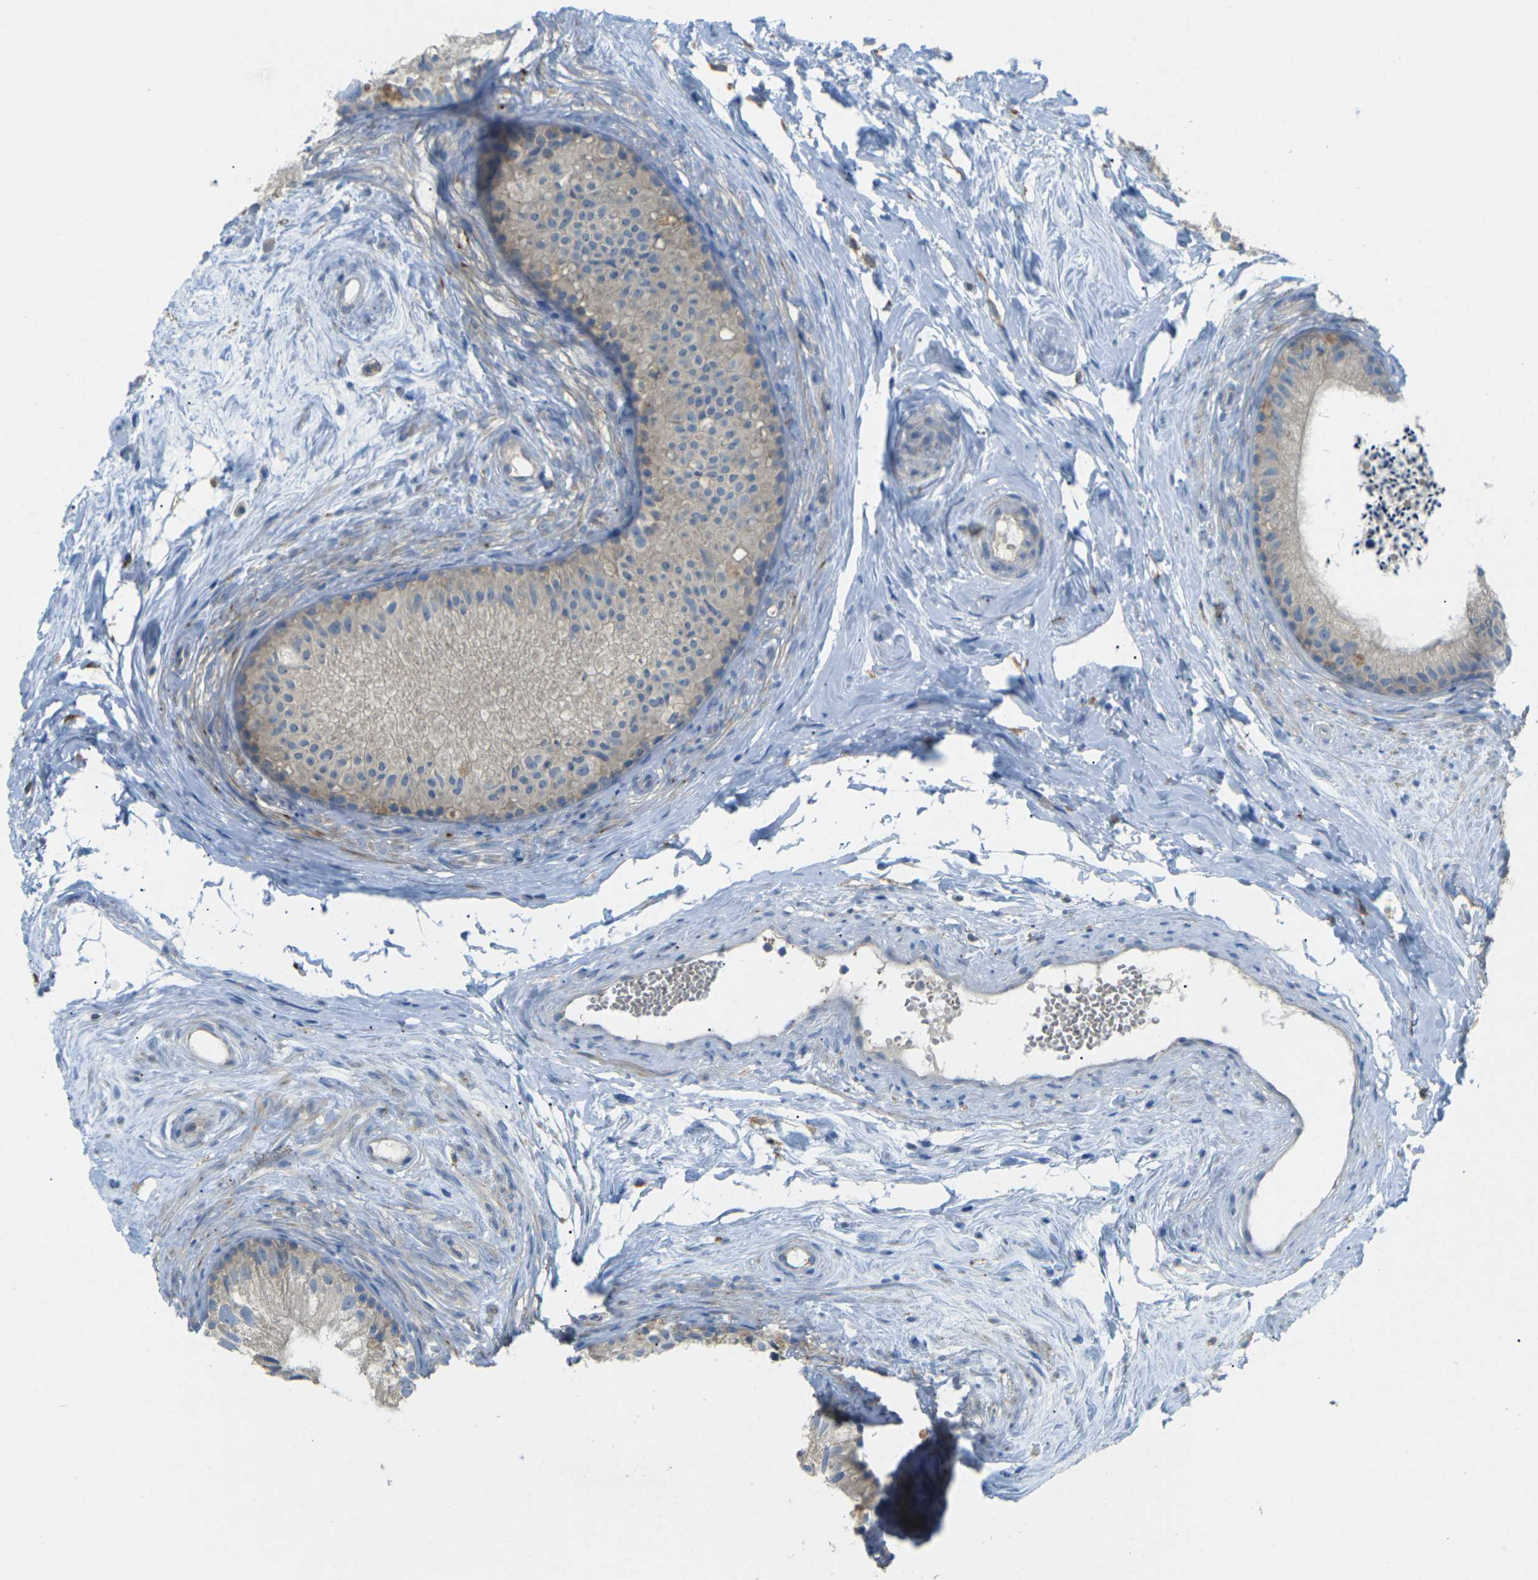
{"staining": {"intensity": "weak", "quantity": ">75%", "location": "cytoplasmic/membranous"}, "tissue": "epididymis", "cell_type": "Glandular cells", "image_type": "normal", "snomed": [{"axis": "morphology", "description": "Normal tissue, NOS"}, {"axis": "topography", "description": "Epididymis"}], "caption": "Epididymis stained with IHC demonstrates weak cytoplasmic/membranous staining in about >75% of glandular cells.", "gene": "MYLK4", "patient": {"sex": "male", "age": 56}}